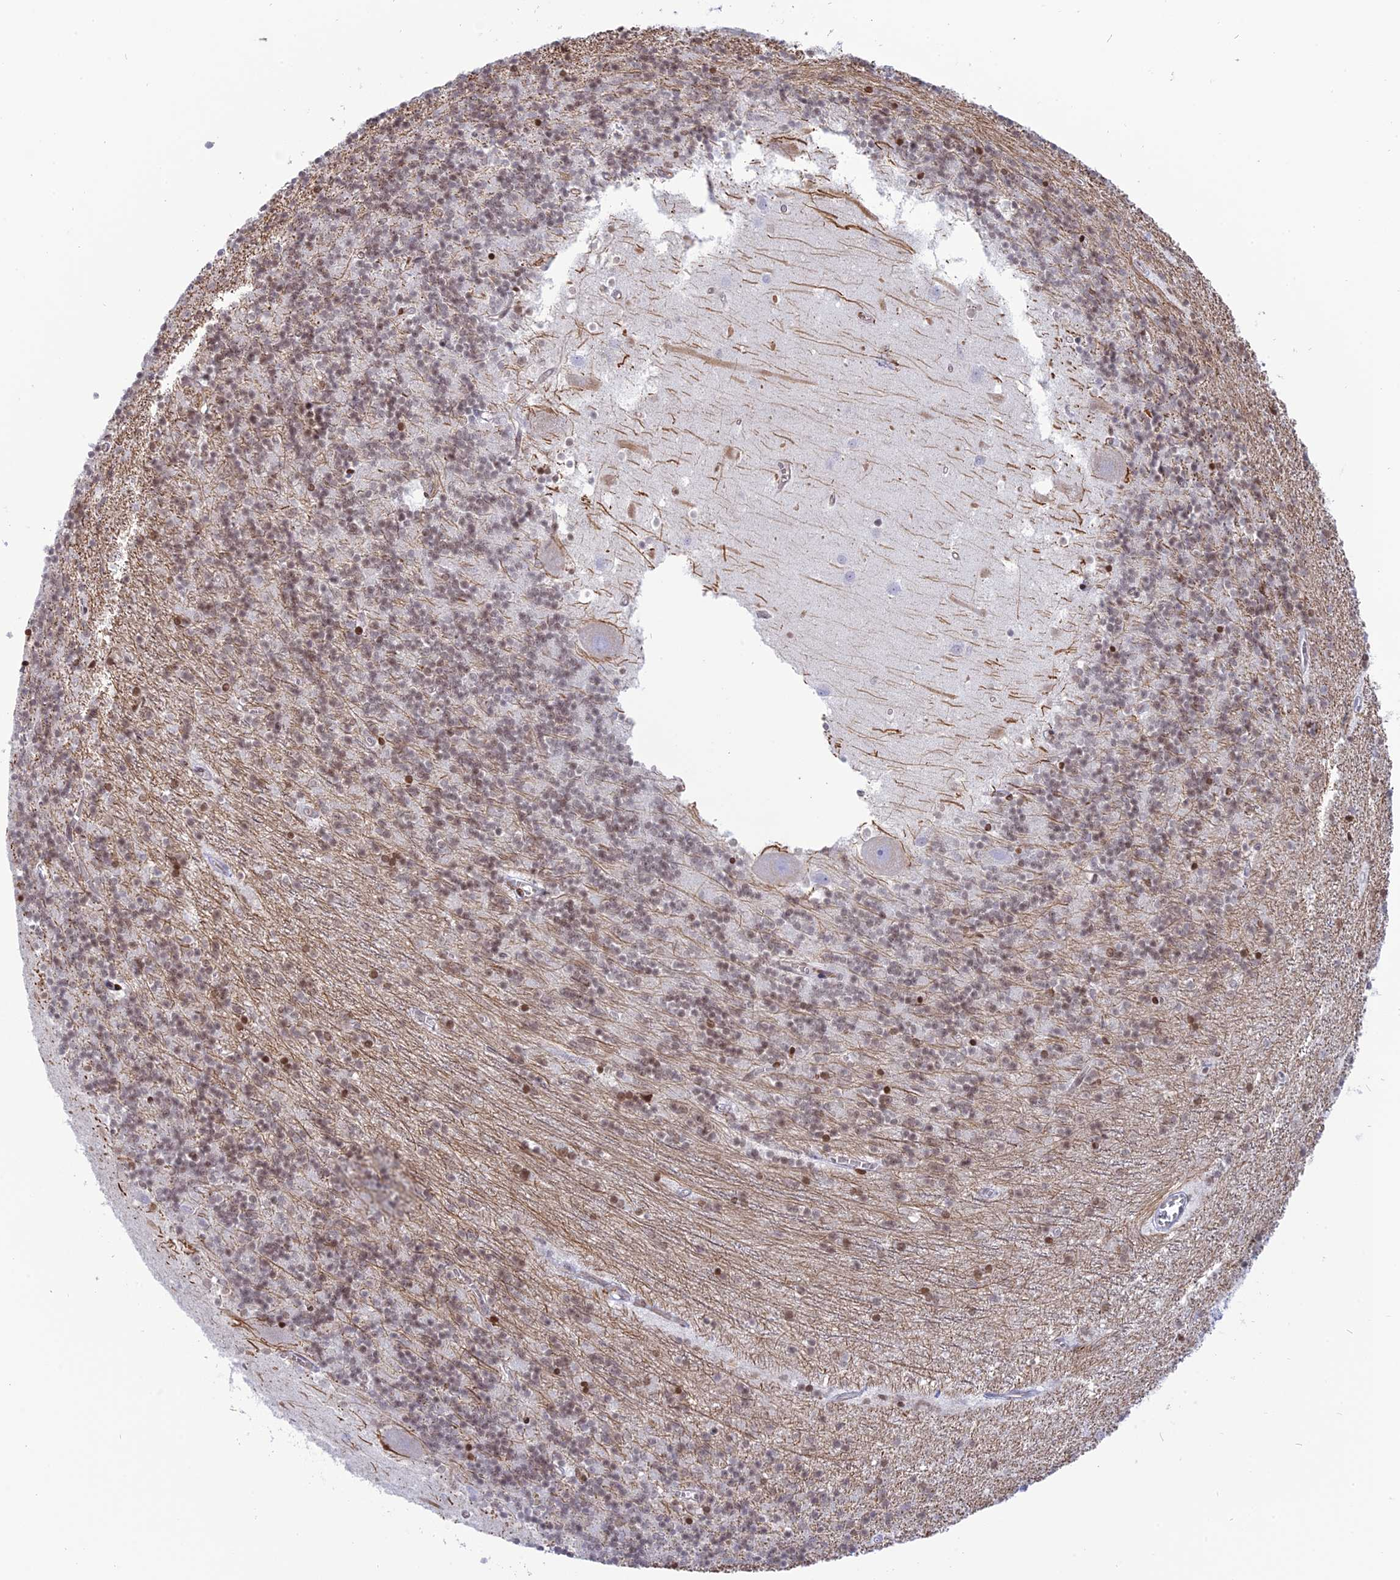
{"staining": {"intensity": "weak", "quantity": "25%-75%", "location": "nuclear"}, "tissue": "cerebellum", "cell_type": "Cells in granular layer", "image_type": "normal", "snomed": [{"axis": "morphology", "description": "Normal tissue, NOS"}, {"axis": "topography", "description": "Cerebellum"}], "caption": "Immunohistochemical staining of benign cerebellum displays low levels of weak nuclear positivity in approximately 25%-75% of cells in granular layer. The staining is performed using DAB (3,3'-diaminobenzidine) brown chromogen to label protein expression. The nuclei are counter-stained blue using hematoxylin.", "gene": "APOBR", "patient": {"sex": "male", "age": 54}}